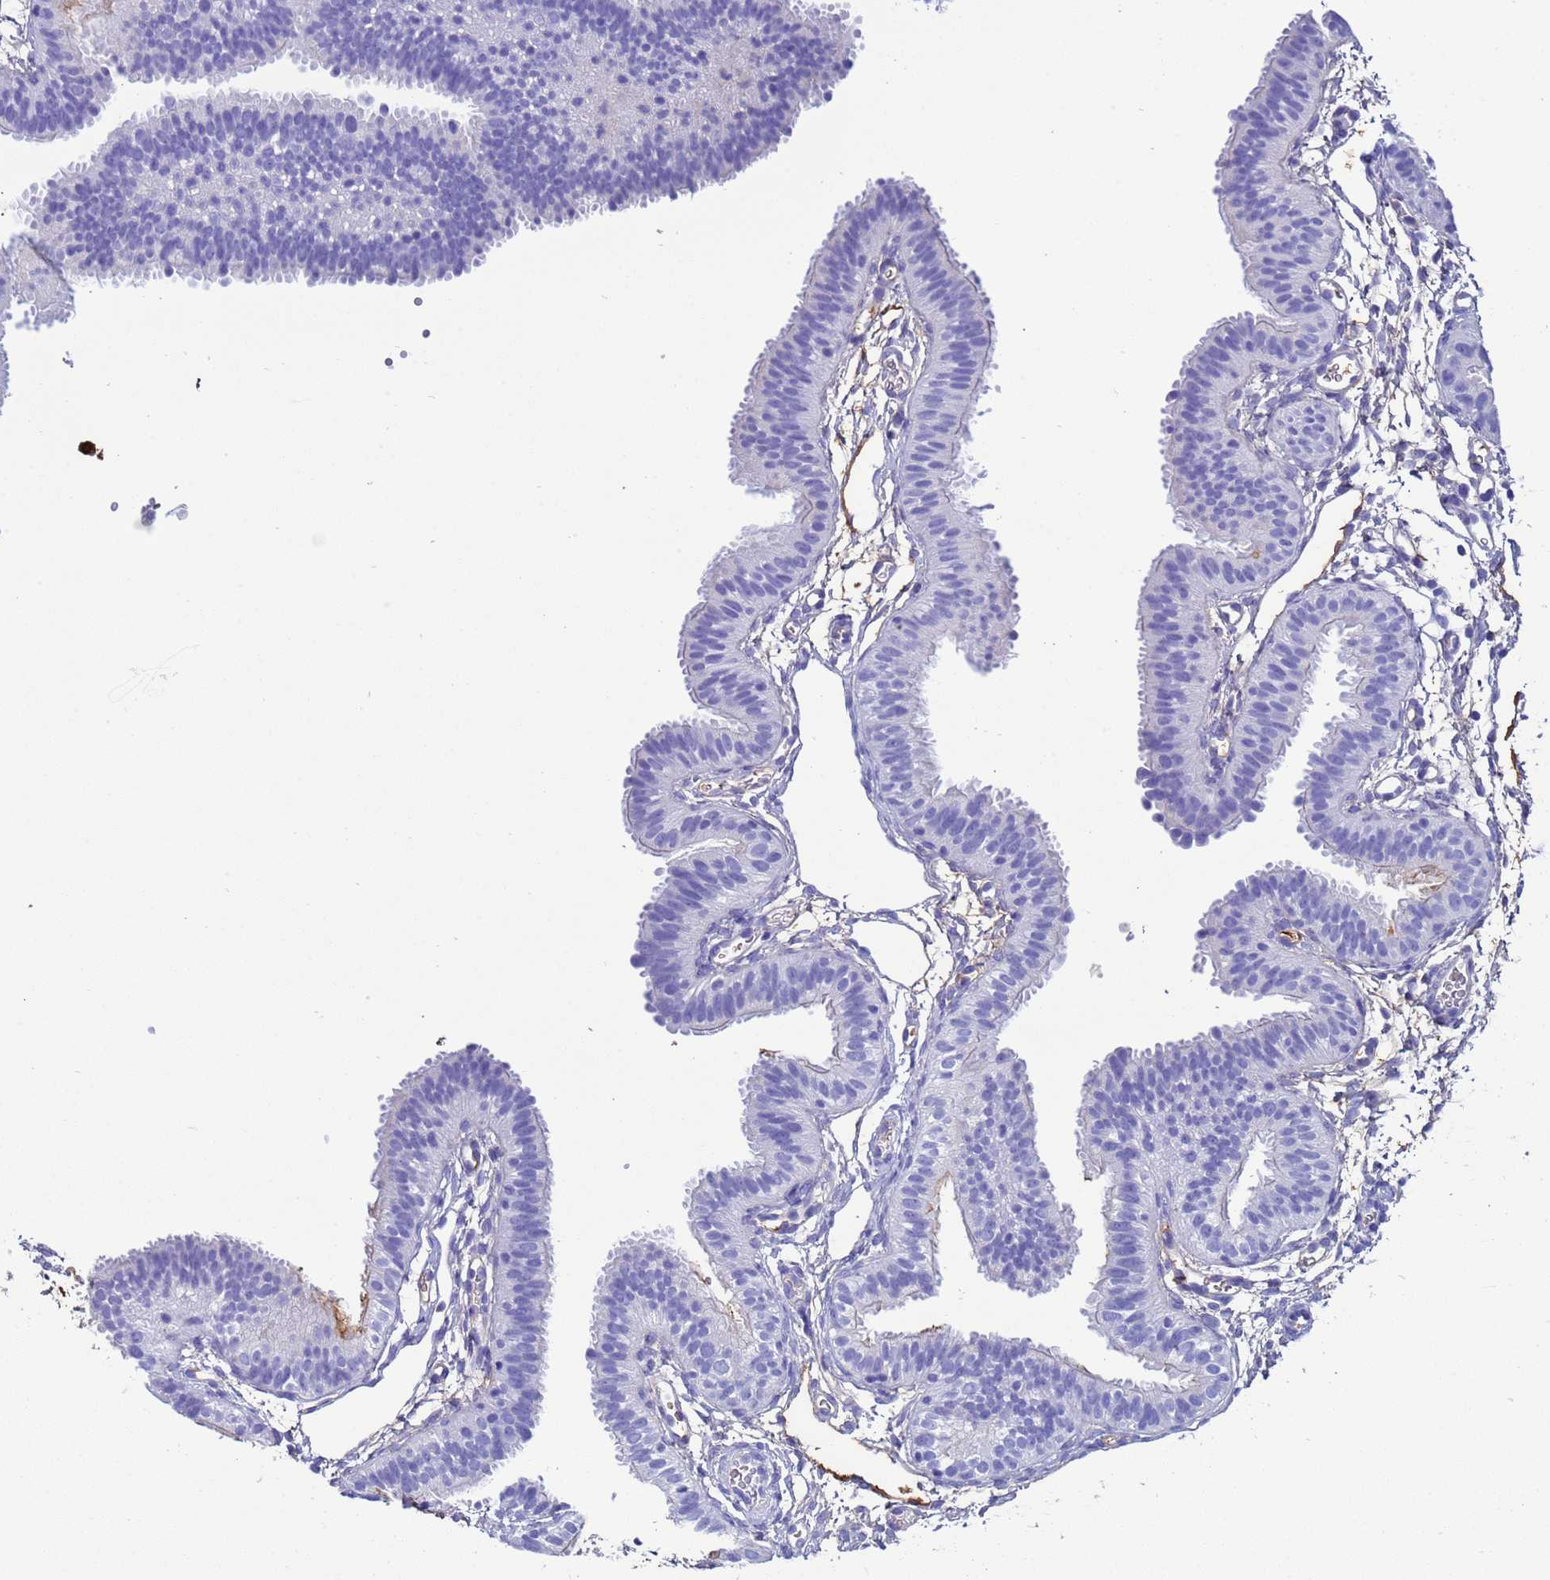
{"staining": {"intensity": "moderate", "quantity": "25%-75%", "location": "cytoplasmic/membranous"}, "tissue": "fallopian tube", "cell_type": "Glandular cells", "image_type": "normal", "snomed": [{"axis": "morphology", "description": "Normal tissue, NOS"}, {"axis": "topography", "description": "Fallopian tube"}], "caption": "Approximately 25%-75% of glandular cells in unremarkable fallopian tube exhibit moderate cytoplasmic/membranous protein expression as visualized by brown immunohistochemical staining.", "gene": "H1", "patient": {"sex": "female", "age": 35}}